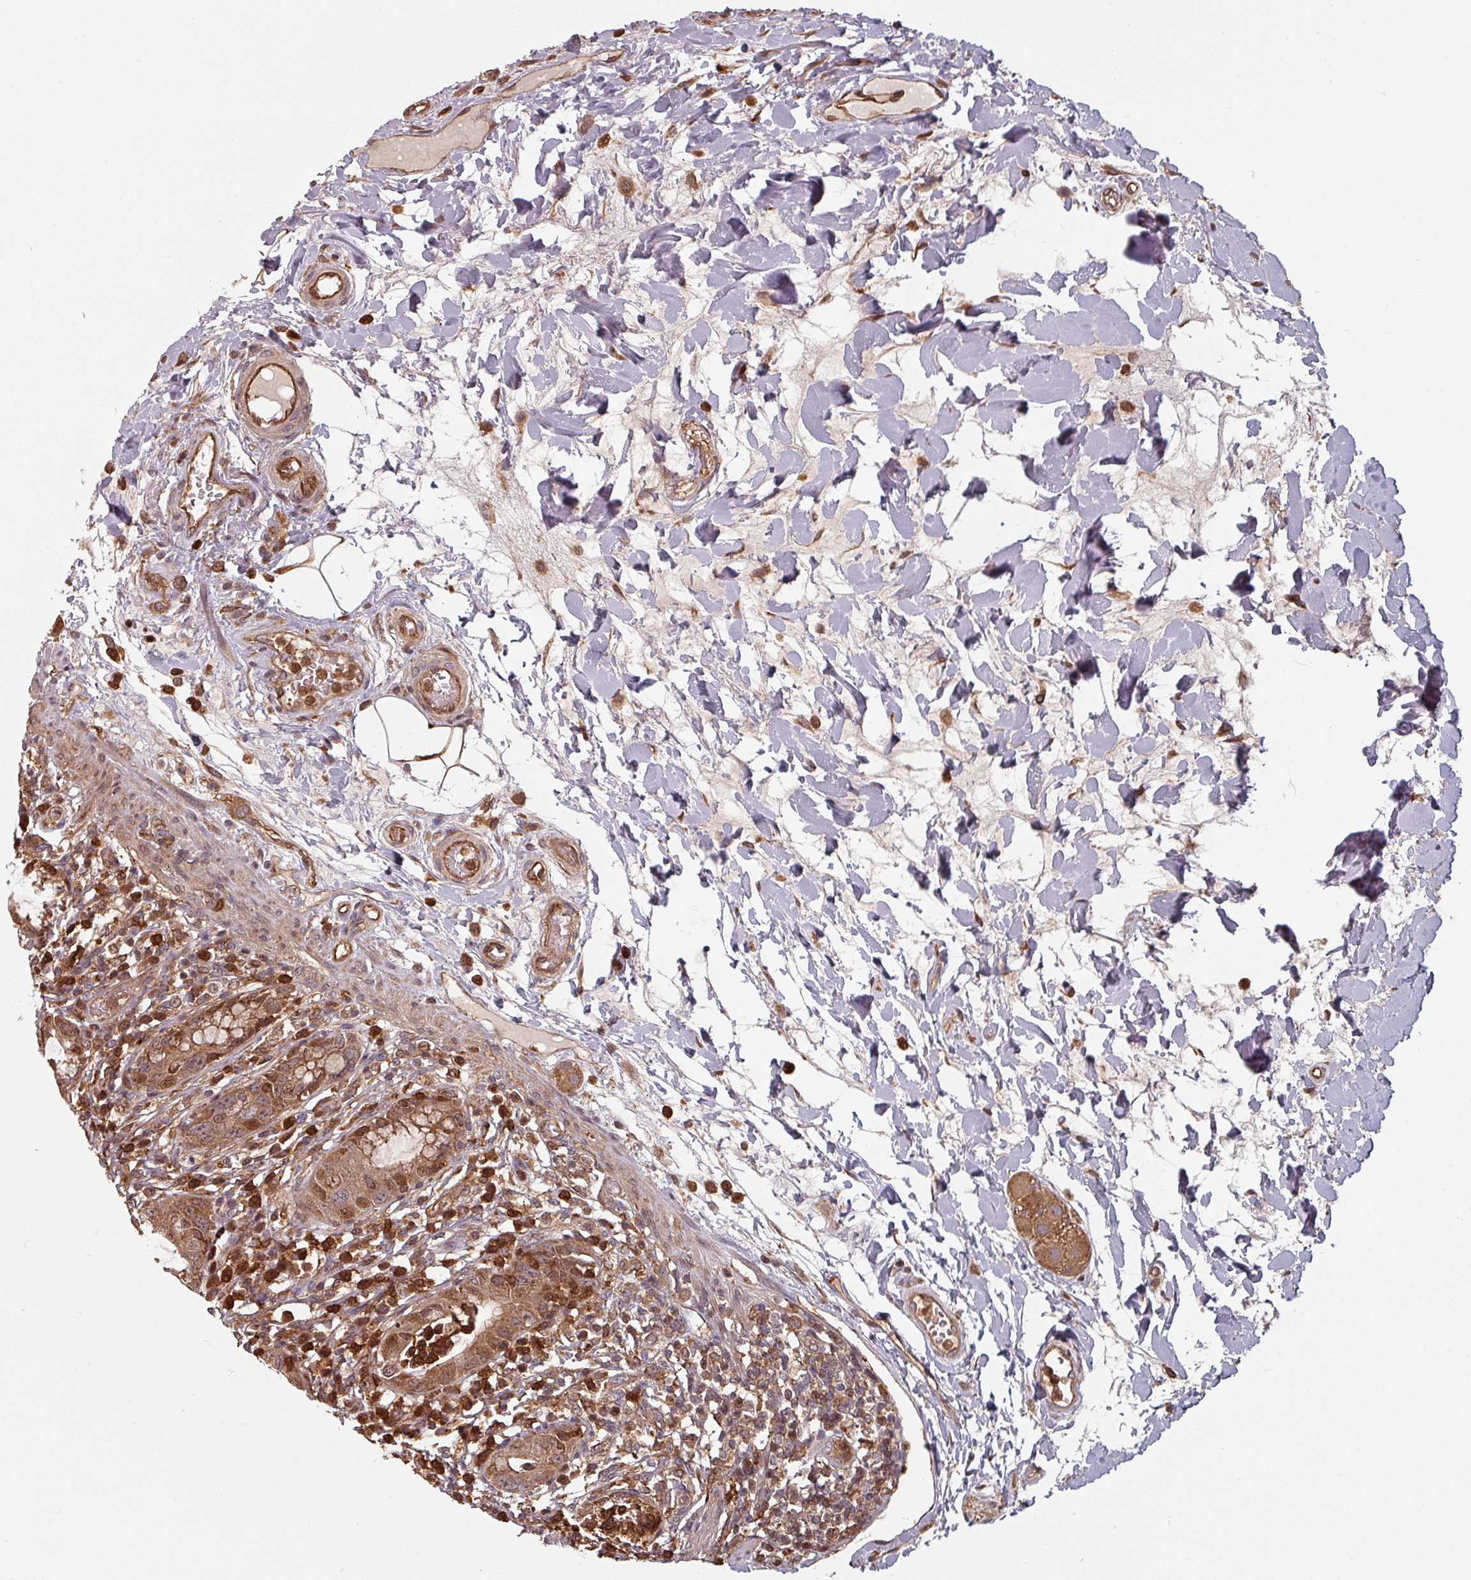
{"staining": {"intensity": "moderate", "quantity": ">75%", "location": "cytoplasmic/membranous,nuclear"}, "tissue": "rectum", "cell_type": "Glandular cells", "image_type": "normal", "snomed": [{"axis": "morphology", "description": "Normal tissue, NOS"}, {"axis": "topography", "description": "Rectum"}], "caption": "Immunohistochemistry (IHC) (DAB) staining of normal human rectum shows moderate cytoplasmic/membranous,nuclear protein positivity in about >75% of glandular cells. The staining was performed using DAB (3,3'-diaminobenzidine) to visualize the protein expression in brown, while the nuclei were stained in blue with hematoxylin (Magnification: 20x).", "gene": "EID1", "patient": {"sex": "female", "age": 57}}